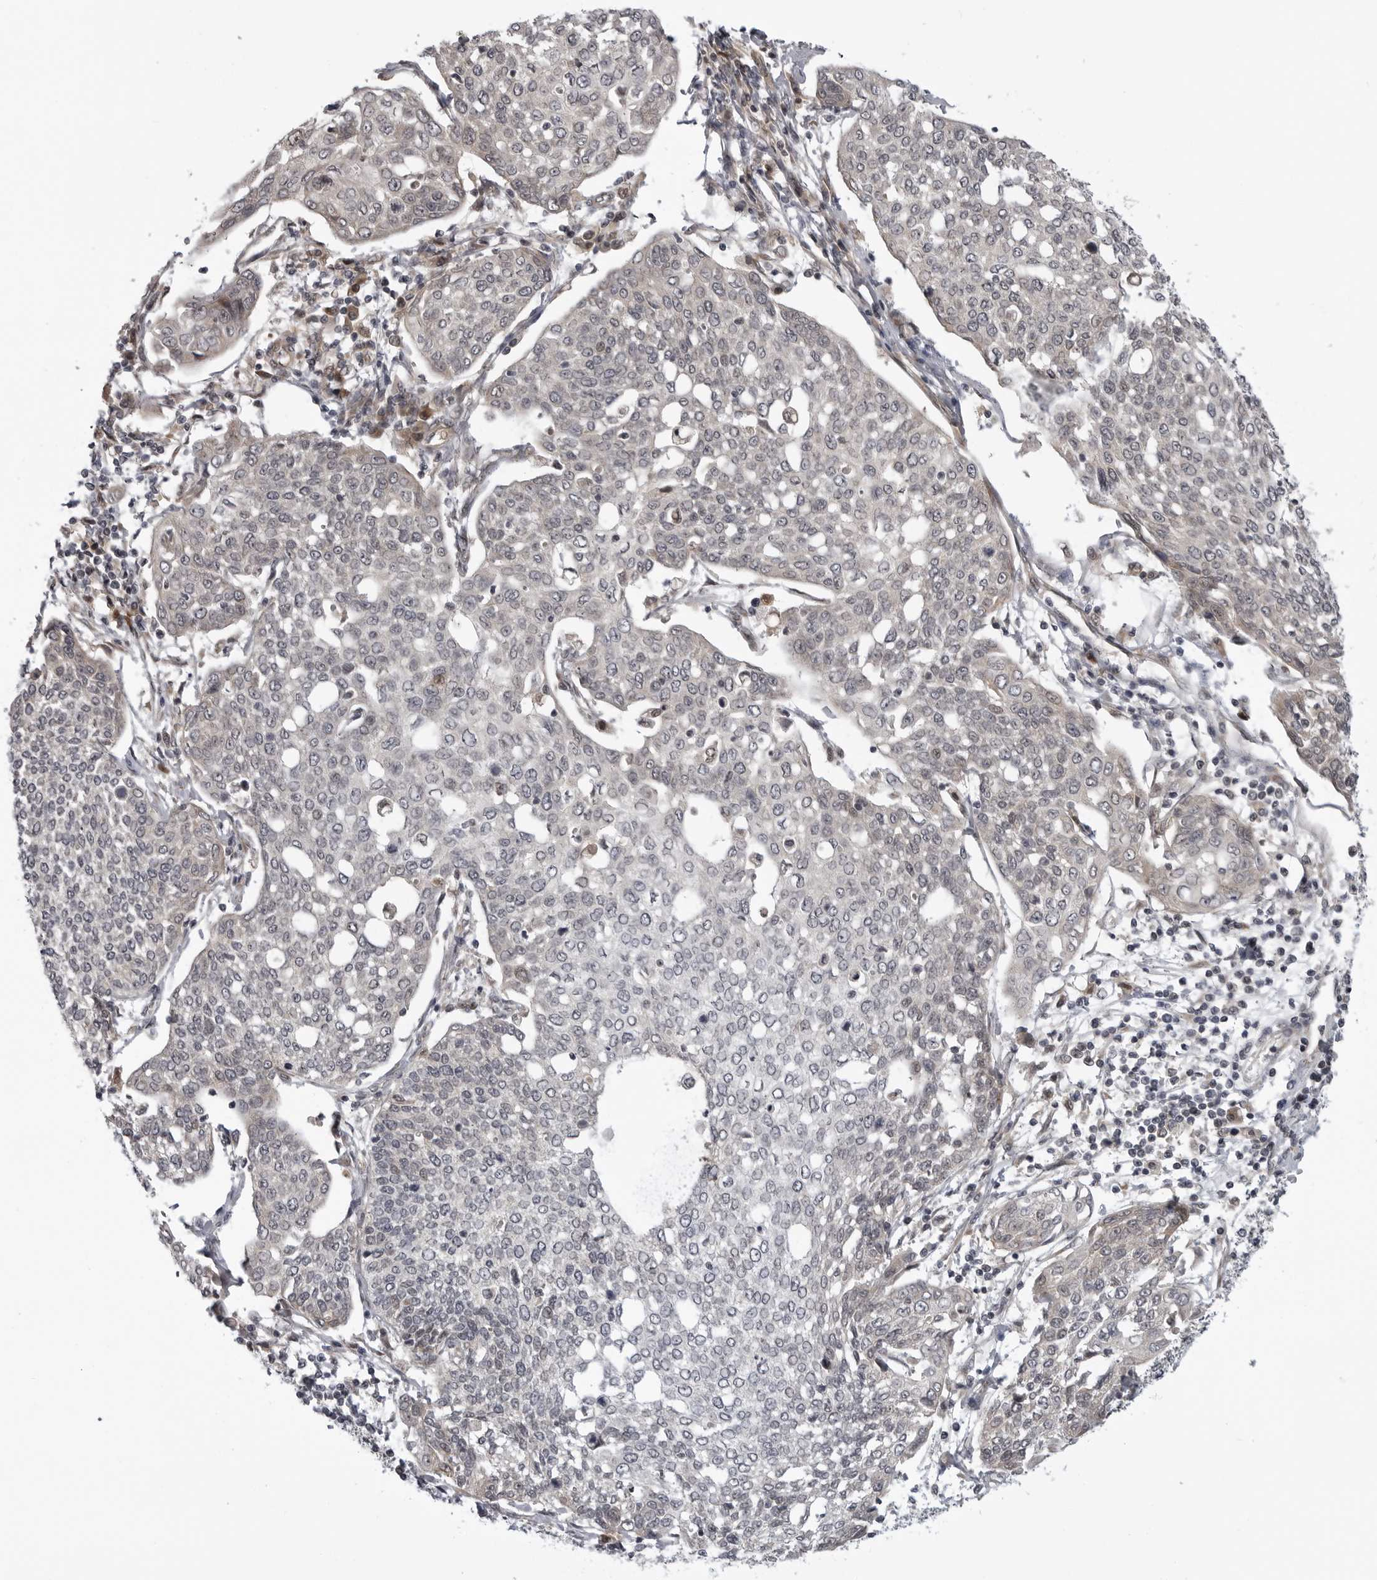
{"staining": {"intensity": "negative", "quantity": "none", "location": "none"}, "tissue": "cervical cancer", "cell_type": "Tumor cells", "image_type": "cancer", "snomed": [{"axis": "morphology", "description": "Squamous cell carcinoma, NOS"}, {"axis": "topography", "description": "Cervix"}], "caption": "Tumor cells show no significant staining in cervical squamous cell carcinoma. (DAB (3,3'-diaminobenzidine) immunohistochemistry with hematoxylin counter stain).", "gene": "LRRC45", "patient": {"sex": "female", "age": 34}}